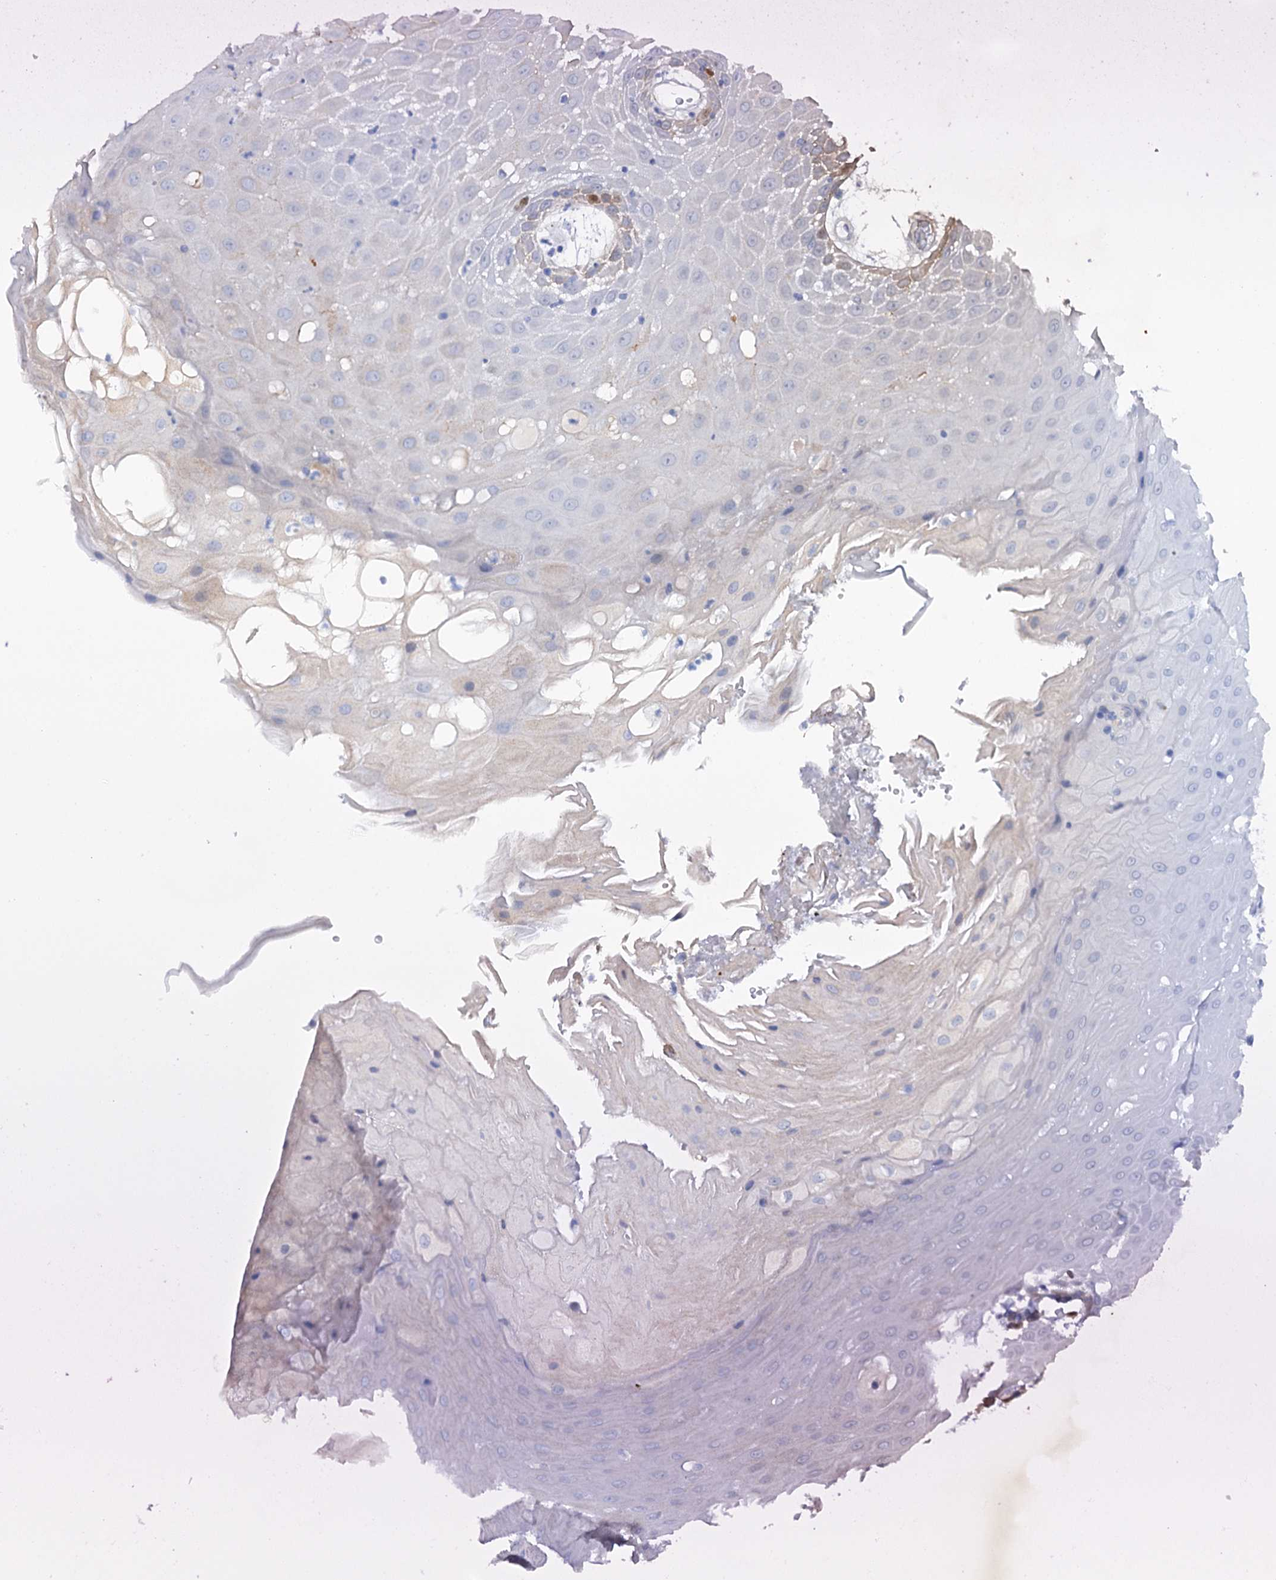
{"staining": {"intensity": "moderate", "quantity": "<25%", "location": "nuclear"}, "tissue": "oral mucosa", "cell_type": "Squamous epithelial cells", "image_type": "normal", "snomed": [{"axis": "morphology", "description": "Normal tissue, NOS"}, {"axis": "topography", "description": "Skeletal muscle"}, {"axis": "topography", "description": "Oral tissue"}, {"axis": "topography", "description": "Salivary gland"}, {"axis": "topography", "description": "Peripheral nerve tissue"}], "caption": "High-magnification brightfield microscopy of benign oral mucosa stained with DAB (brown) and counterstained with hematoxylin (blue). squamous epithelial cells exhibit moderate nuclear expression is present in approximately<25% of cells. The protein is stained brown, and the nuclei are stained in blue (DAB IHC with brightfield microscopy, high magnification).", "gene": "FAM111B", "patient": {"sex": "male", "age": 54}}